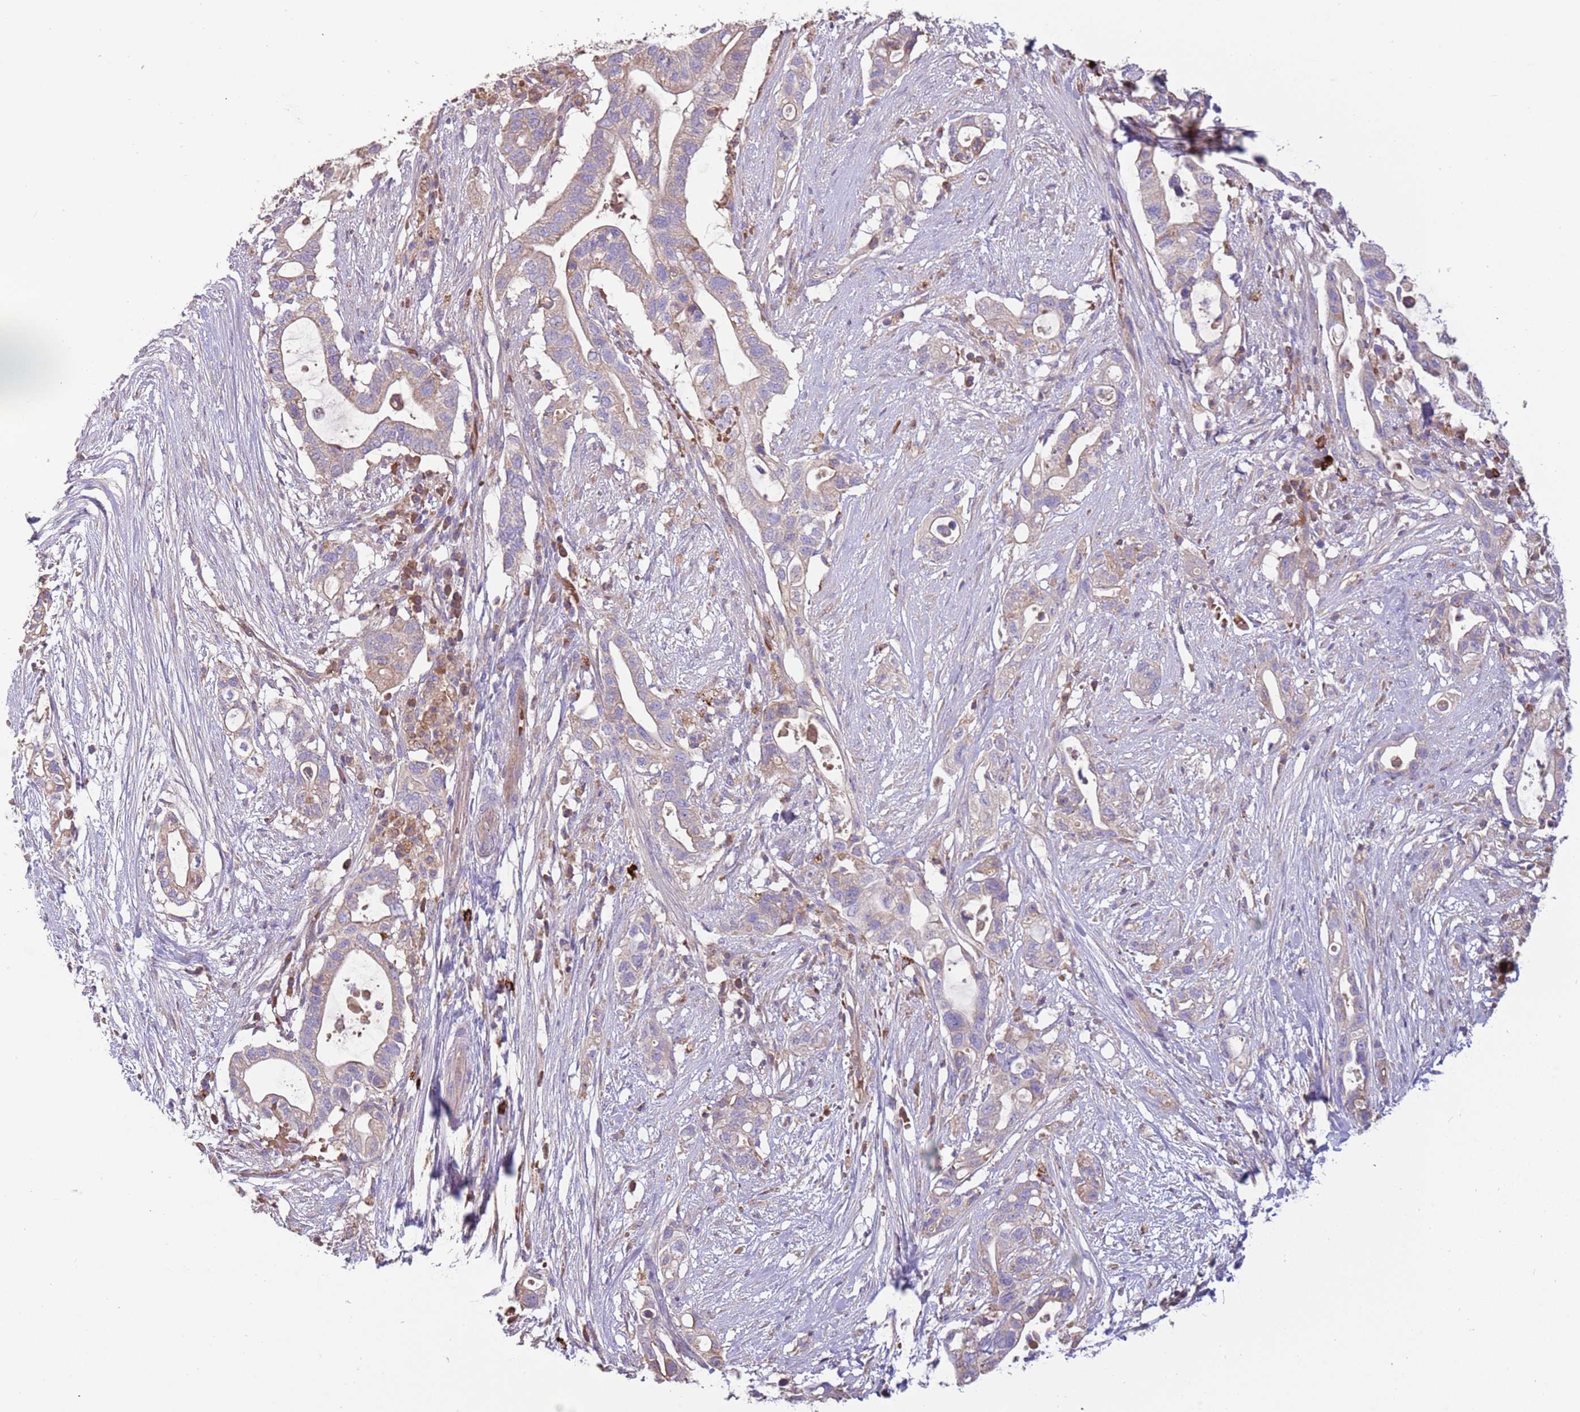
{"staining": {"intensity": "weak", "quantity": ">75%", "location": "cytoplasmic/membranous"}, "tissue": "pancreatic cancer", "cell_type": "Tumor cells", "image_type": "cancer", "snomed": [{"axis": "morphology", "description": "Adenocarcinoma, NOS"}, {"axis": "topography", "description": "Pancreas"}], "caption": "Immunohistochemical staining of pancreatic adenocarcinoma displays low levels of weak cytoplasmic/membranous expression in about >75% of tumor cells. Using DAB (brown) and hematoxylin (blue) stains, captured at high magnification using brightfield microscopy.", "gene": "TRMO", "patient": {"sex": "female", "age": 72}}